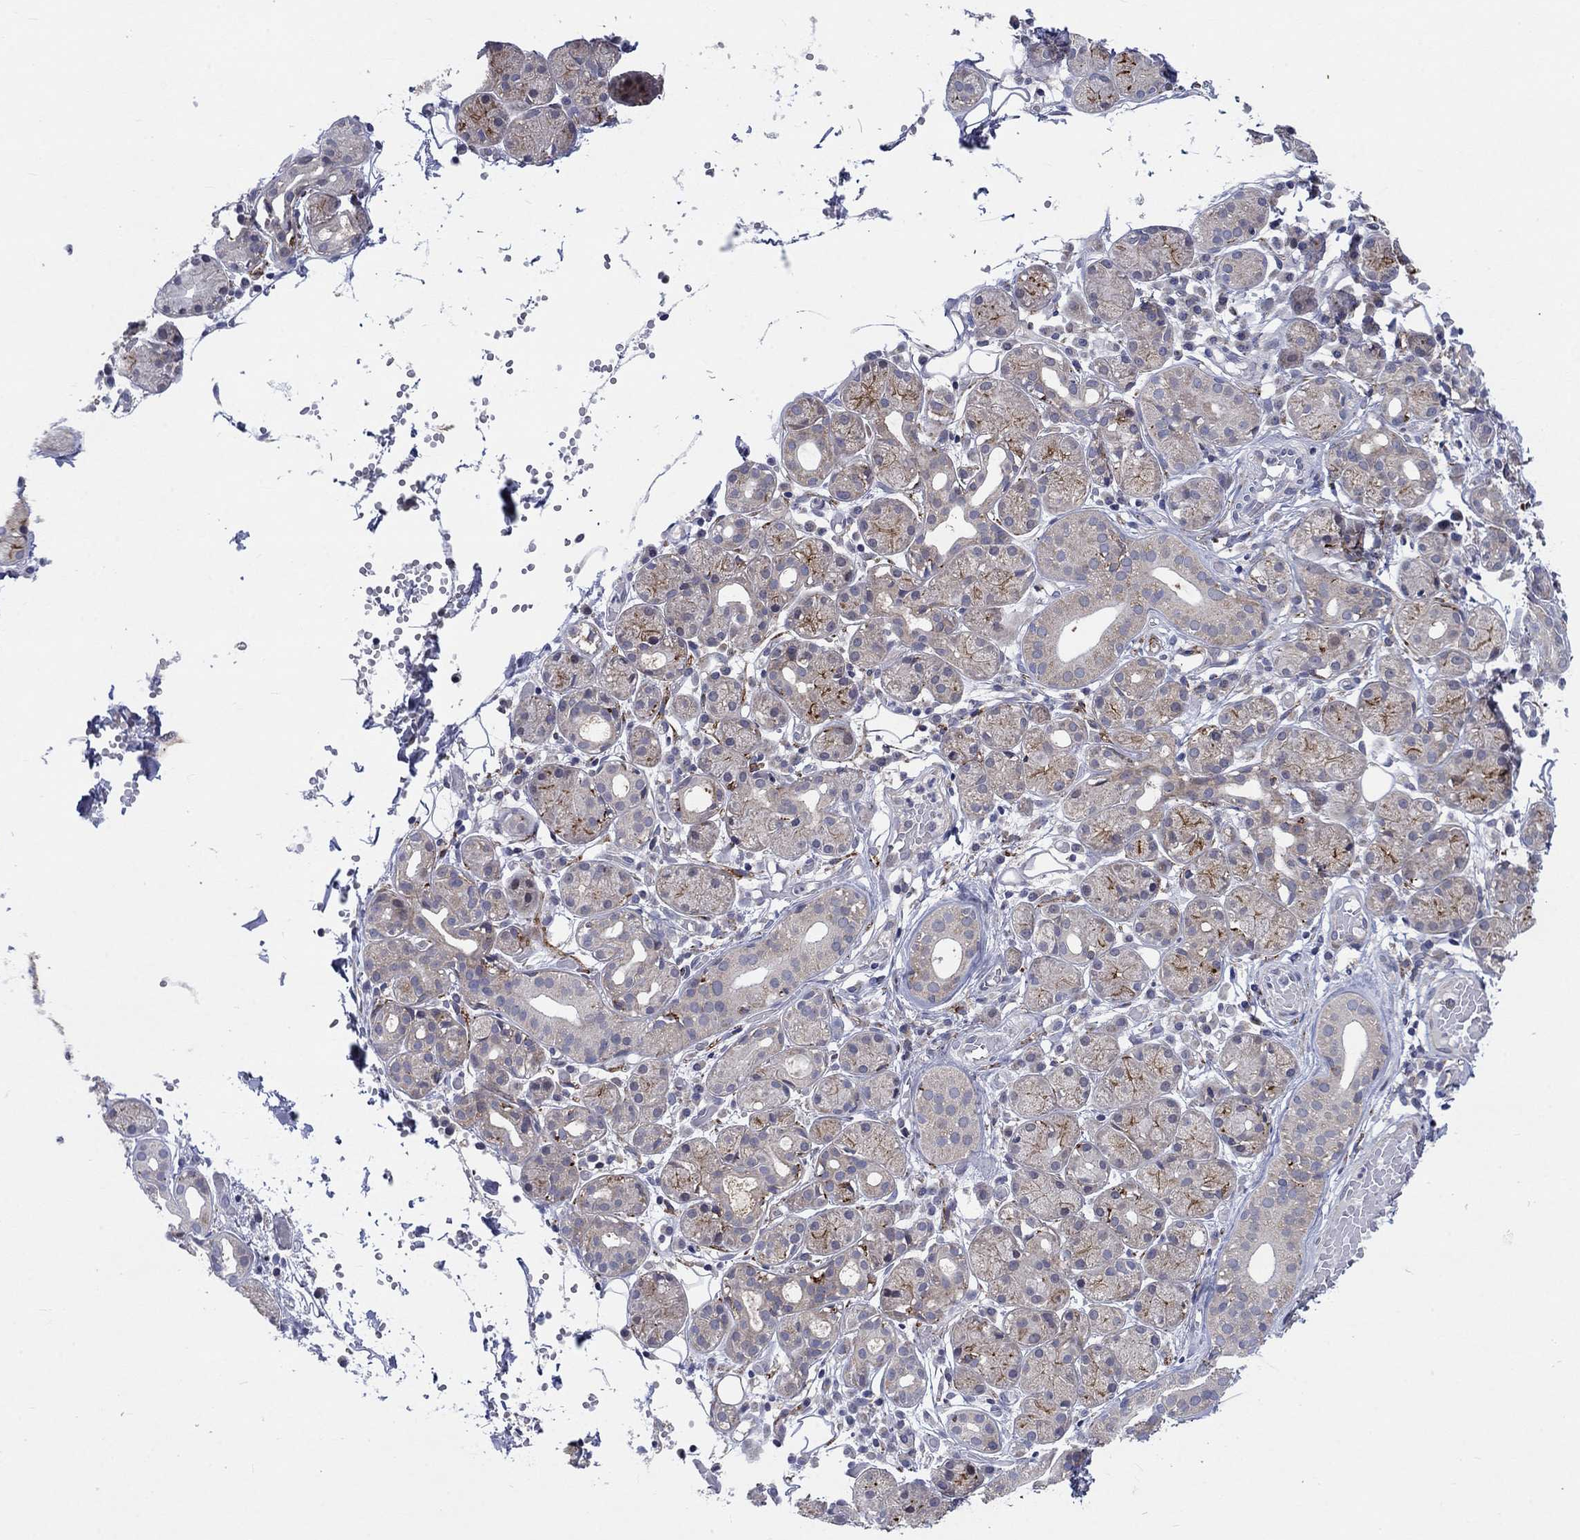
{"staining": {"intensity": "strong", "quantity": "25%-75%", "location": "cytoplasmic/membranous"}, "tissue": "salivary gland", "cell_type": "Glandular cells", "image_type": "normal", "snomed": [{"axis": "morphology", "description": "Normal tissue, NOS"}, {"axis": "topography", "description": "Salivary gland"}, {"axis": "topography", "description": "Peripheral nerve tissue"}], "caption": "High-power microscopy captured an immunohistochemistry image of unremarkable salivary gland, revealing strong cytoplasmic/membranous expression in about 25%-75% of glandular cells. Immunohistochemistry stains the protein in brown and the nuclei are stained blue.", "gene": "SLC35F2", "patient": {"sex": "male", "age": 71}}